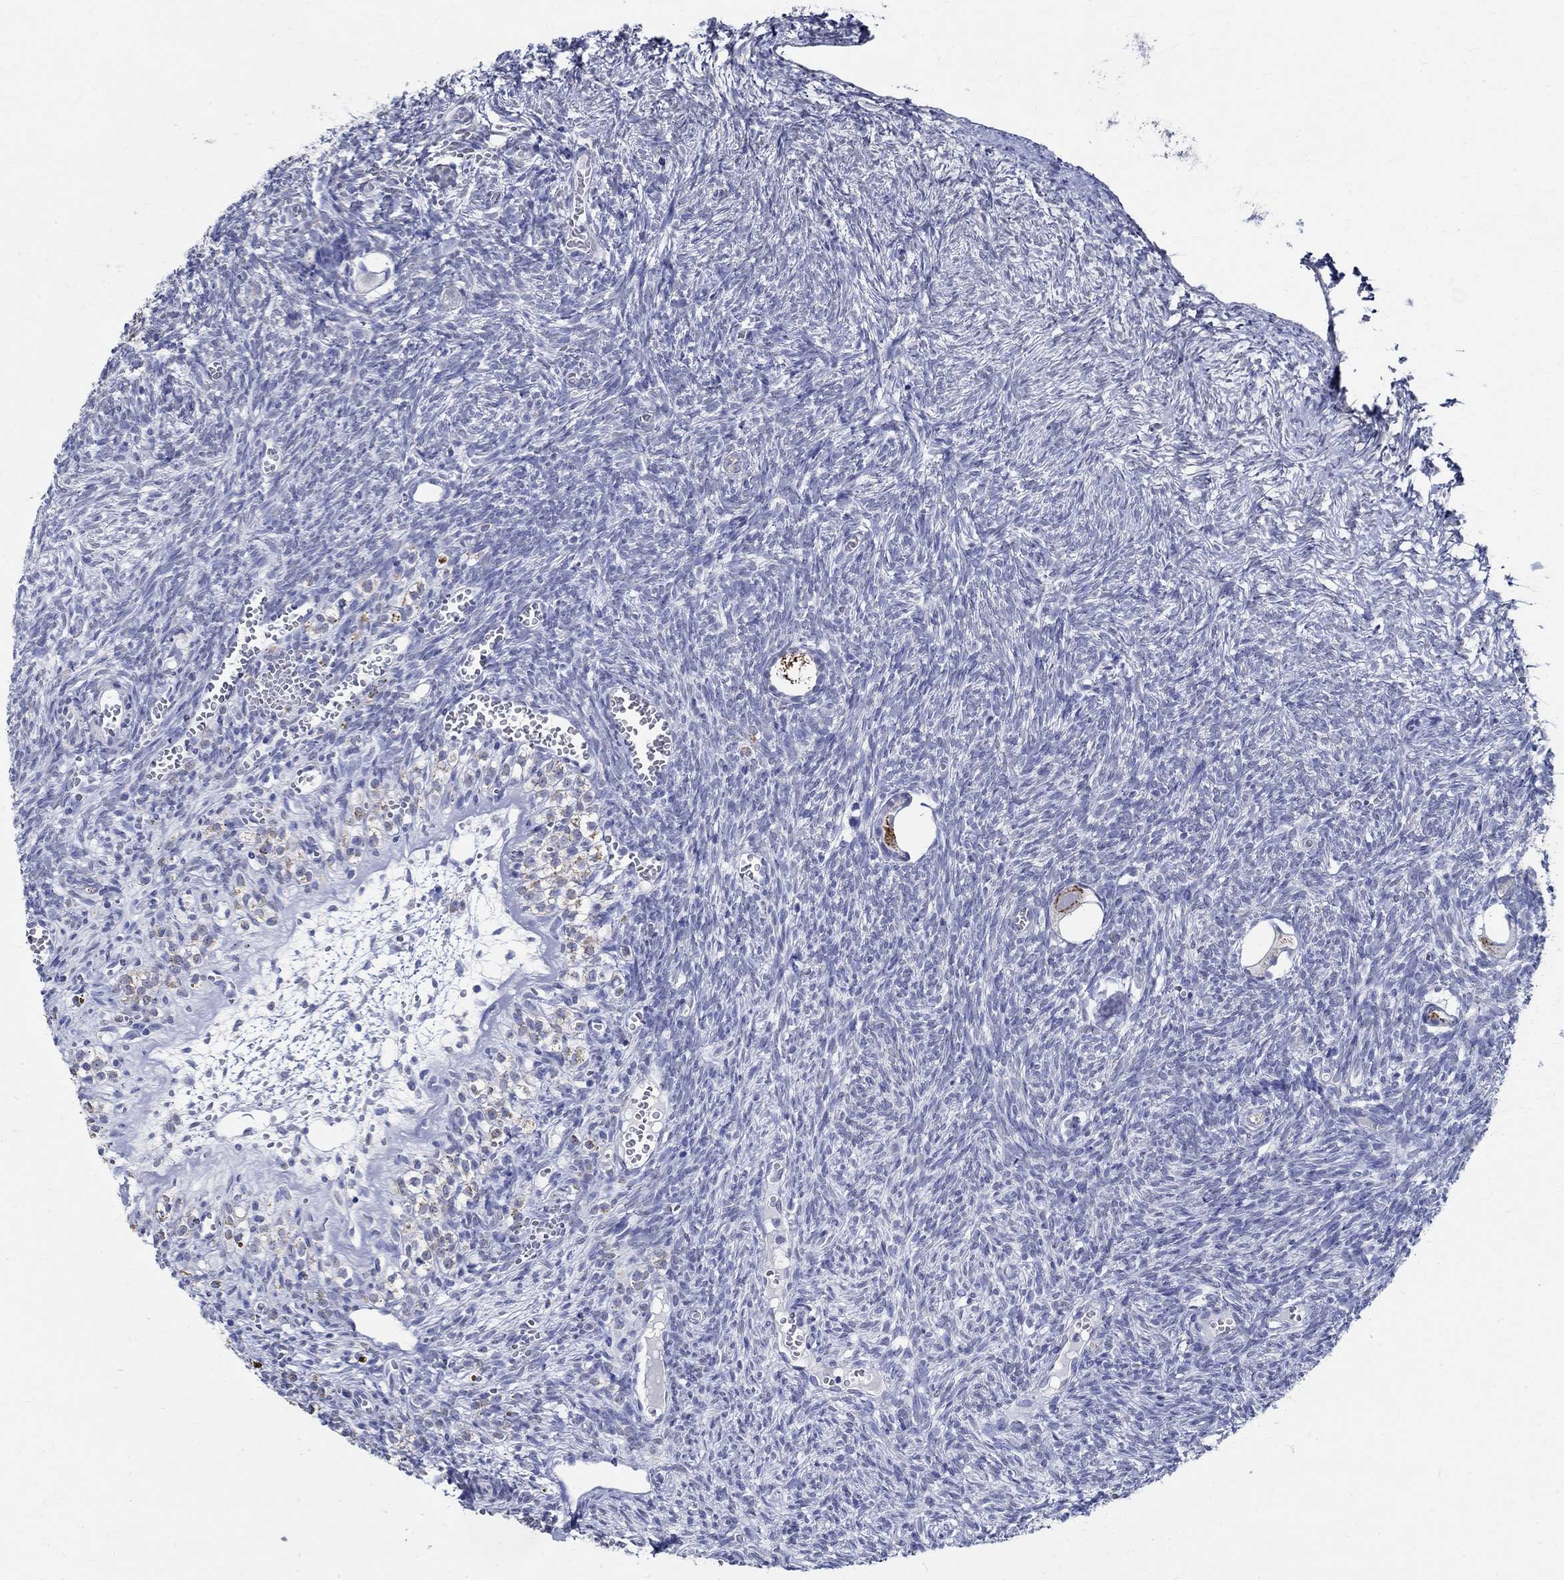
{"staining": {"intensity": "strong", "quantity": "25%-75%", "location": "cytoplasmic/membranous"}, "tissue": "ovary", "cell_type": "Follicle cells", "image_type": "normal", "snomed": [{"axis": "morphology", "description": "Normal tissue, NOS"}, {"axis": "topography", "description": "Ovary"}], "caption": "IHC staining of unremarkable ovary, which demonstrates high levels of strong cytoplasmic/membranous positivity in about 25%-75% of follicle cells indicating strong cytoplasmic/membranous protein staining. The staining was performed using DAB (brown) for protein detection and nuclei were counterstained in hematoxylin (blue).", "gene": "TSPAN16", "patient": {"sex": "female", "age": 43}}